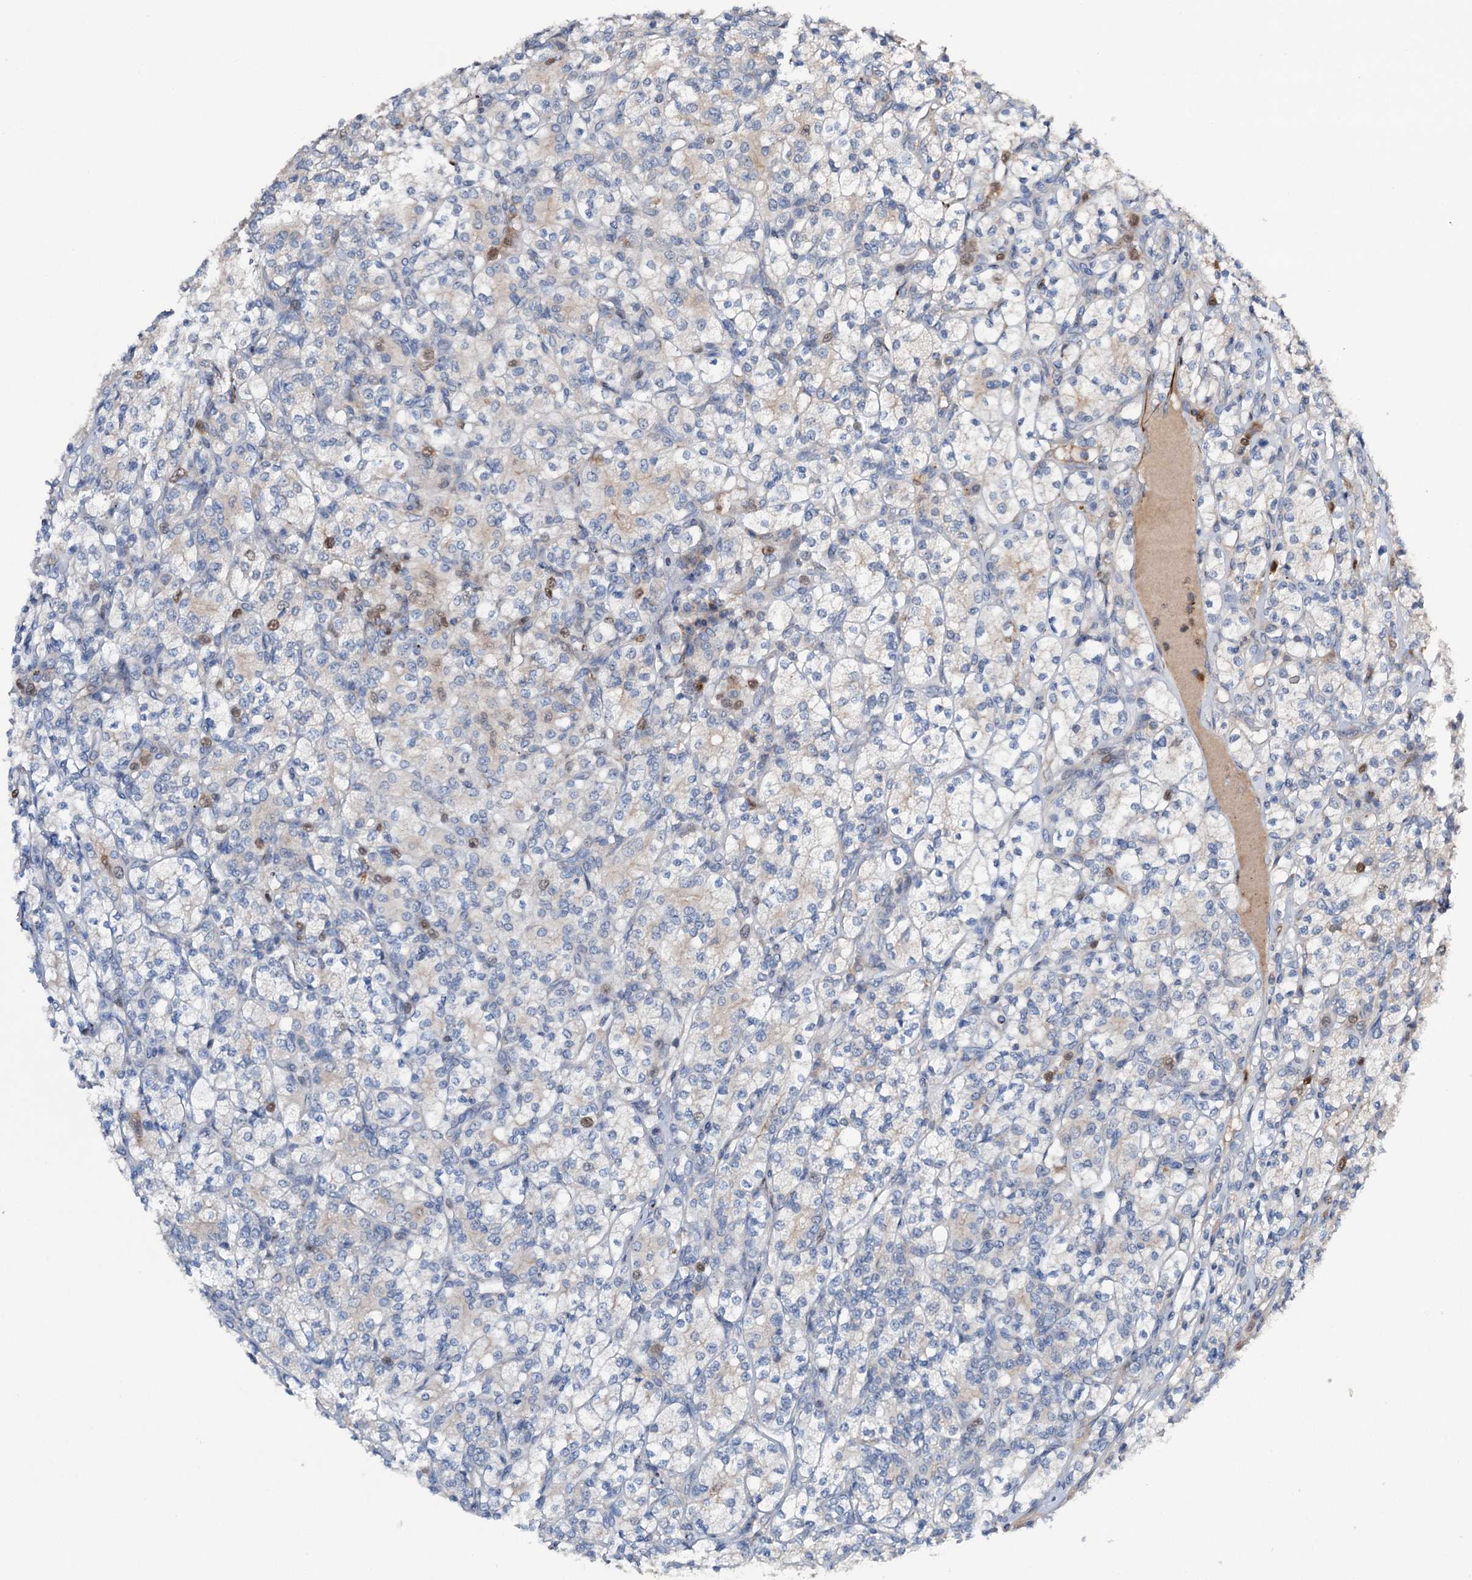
{"staining": {"intensity": "moderate", "quantity": "<25%", "location": "nuclear"}, "tissue": "renal cancer", "cell_type": "Tumor cells", "image_type": "cancer", "snomed": [{"axis": "morphology", "description": "Adenocarcinoma, NOS"}, {"axis": "topography", "description": "Kidney"}], "caption": "Adenocarcinoma (renal) tissue displays moderate nuclear positivity in approximately <25% of tumor cells, visualized by immunohistochemistry. The protein is stained brown, and the nuclei are stained in blue (DAB (3,3'-diaminobenzidine) IHC with brightfield microscopy, high magnification).", "gene": "NCAPD2", "patient": {"sex": "male", "age": 77}}